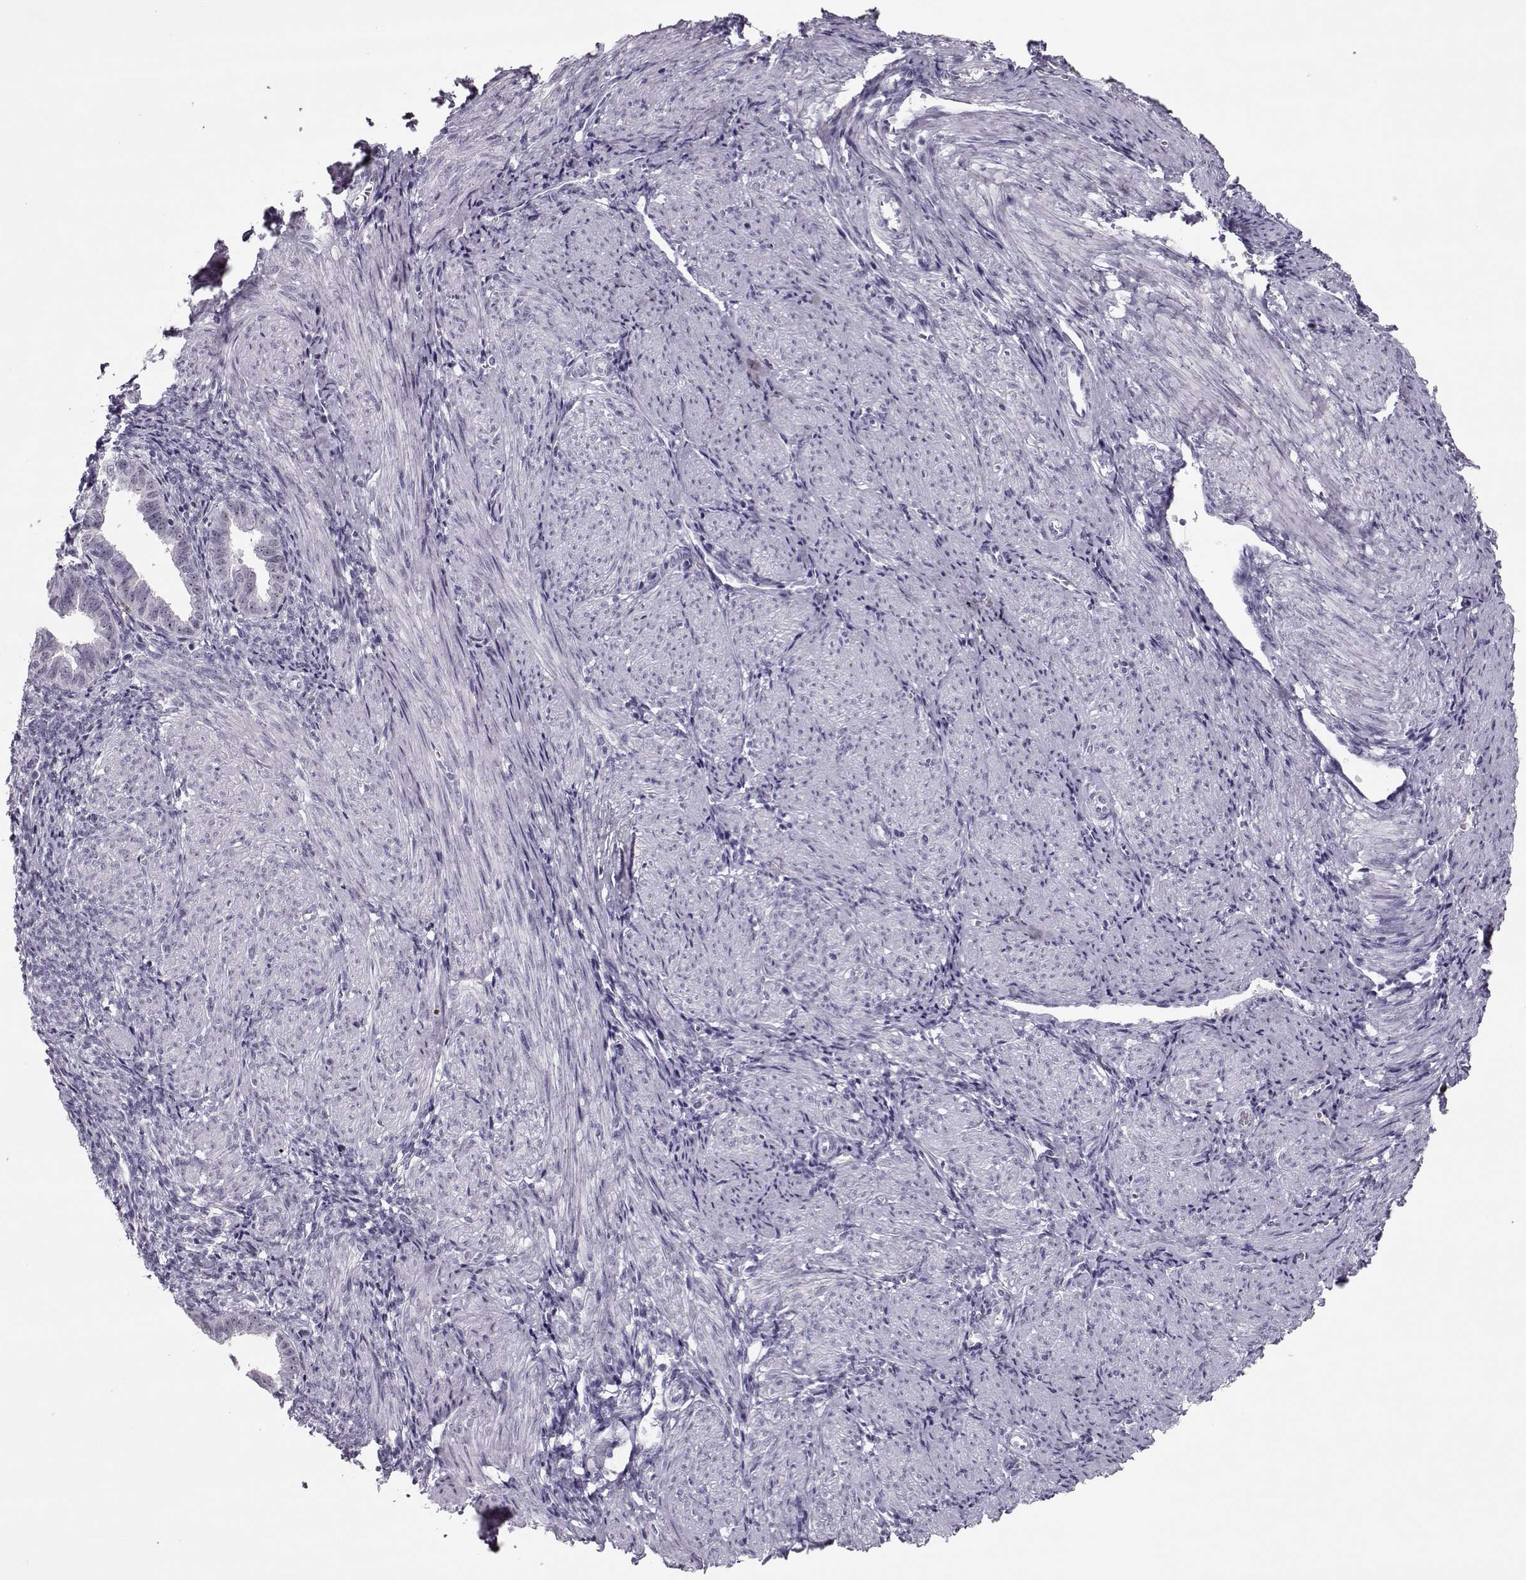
{"staining": {"intensity": "moderate", "quantity": "<25%", "location": "nuclear"}, "tissue": "endometrium", "cell_type": "Cells in endometrial stroma", "image_type": "normal", "snomed": [{"axis": "morphology", "description": "Normal tissue, NOS"}, {"axis": "topography", "description": "Endometrium"}], "caption": "High-power microscopy captured an immunohistochemistry image of benign endometrium, revealing moderate nuclear positivity in approximately <25% of cells in endometrial stroma.", "gene": "SGO1", "patient": {"sex": "female", "age": 37}}